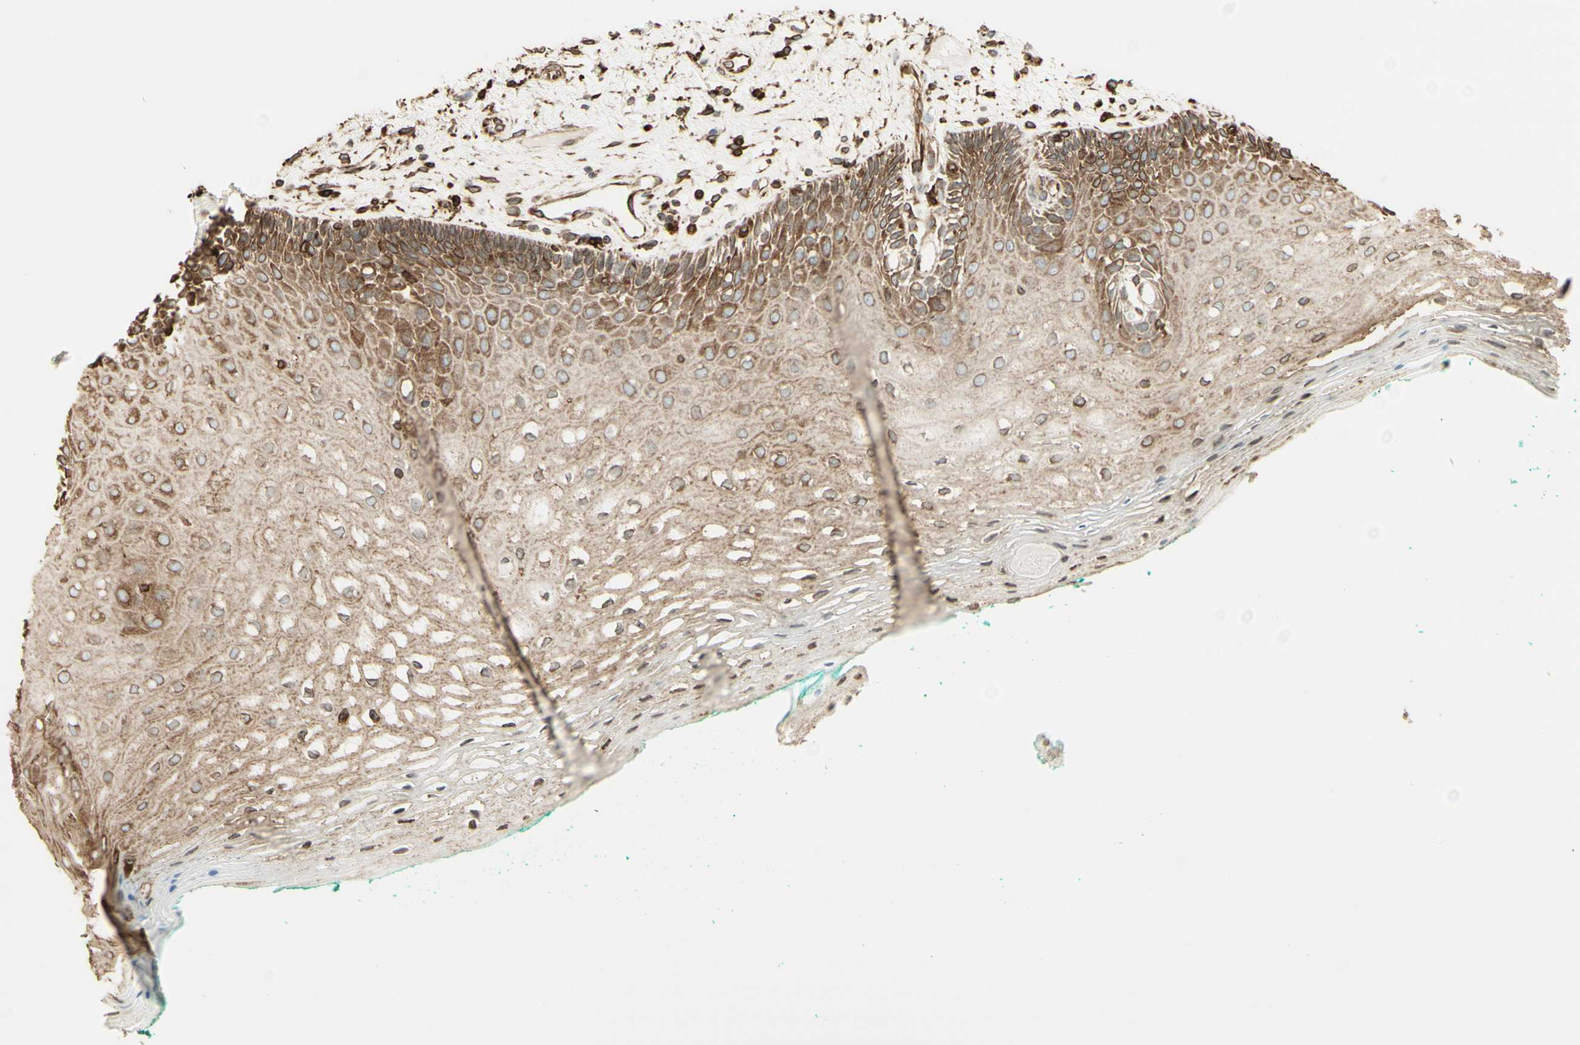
{"staining": {"intensity": "moderate", "quantity": "25%-75%", "location": "cytoplasmic/membranous"}, "tissue": "oral mucosa", "cell_type": "Squamous epithelial cells", "image_type": "normal", "snomed": [{"axis": "morphology", "description": "Normal tissue, NOS"}, {"axis": "topography", "description": "Skeletal muscle"}, {"axis": "topography", "description": "Oral tissue"}, {"axis": "topography", "description": "Peripheral nerve tissue"}], "caption": "The histopathology image demonstrates staining of normal oral mucosa, revealing moderate cytoplasmic/membranous protein positivity (brown color) within squamous epithelial cells.", "gene": "CANX", "patient": {"sex": "female", "age": 84}}